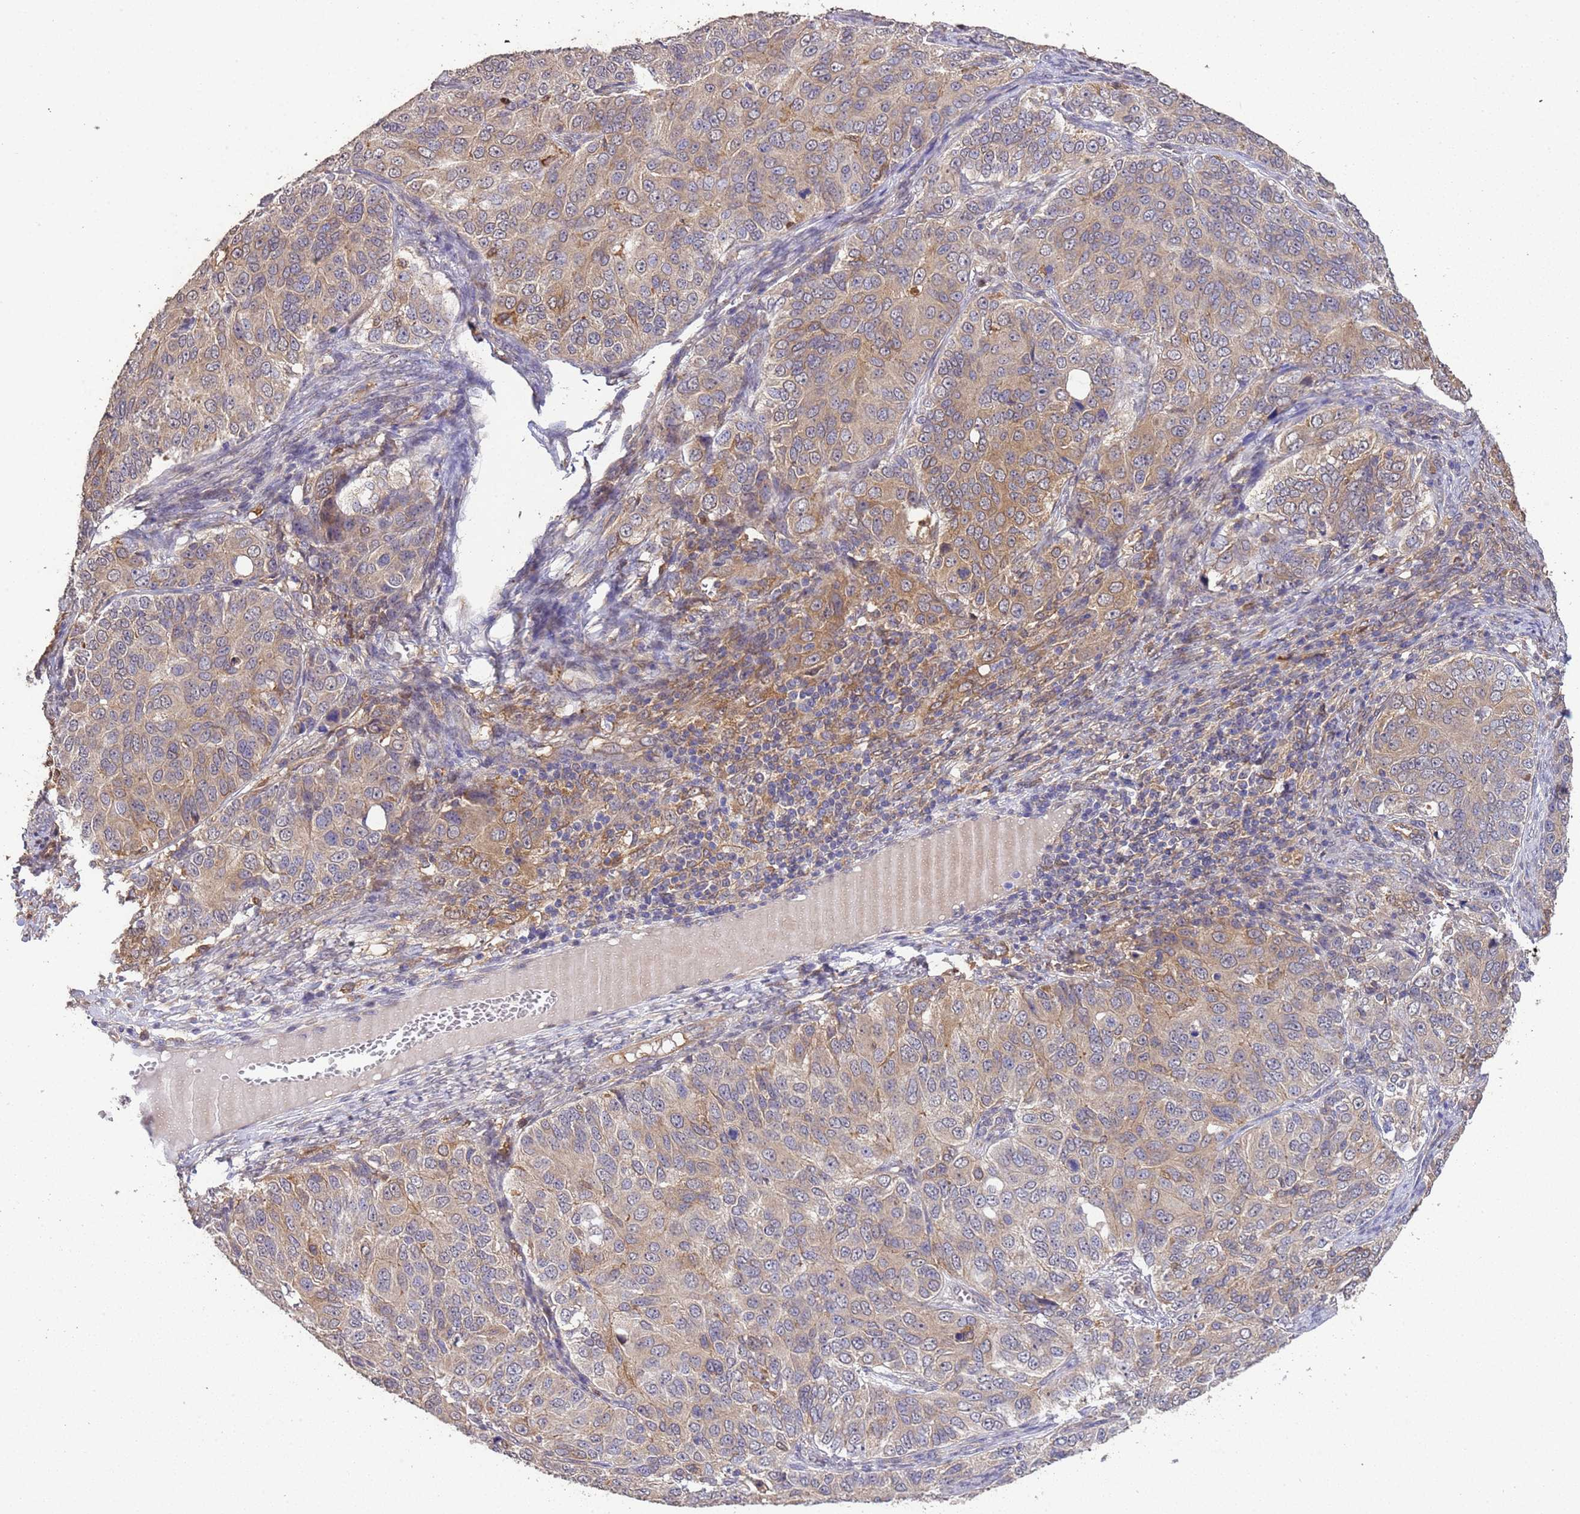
{"staining": {"intensity": "moderate", "quantity": "<25%", "location": "cytoplasmic/membranous"}, "tissue": "ovarian cancer", "cell_type": "Tumor cells", "image_type": "cancer", "snomed": [{"axis": "morphology", "description": "Carcinoma, endometroid"}, {"axis": "topography", "description": "Ovary"}], "caption": "Immunohistochemistry (IHC) (DAB (3,3'-diaminobenzidine)) staining of human endometroid carcinoma (ovarian) demonstrates moderate cytoplasmic/membranous protein expression in approximately <25% of tumor cells.", "gene": "NPHP1", "patient": {"sex": "female", "age": 51}}